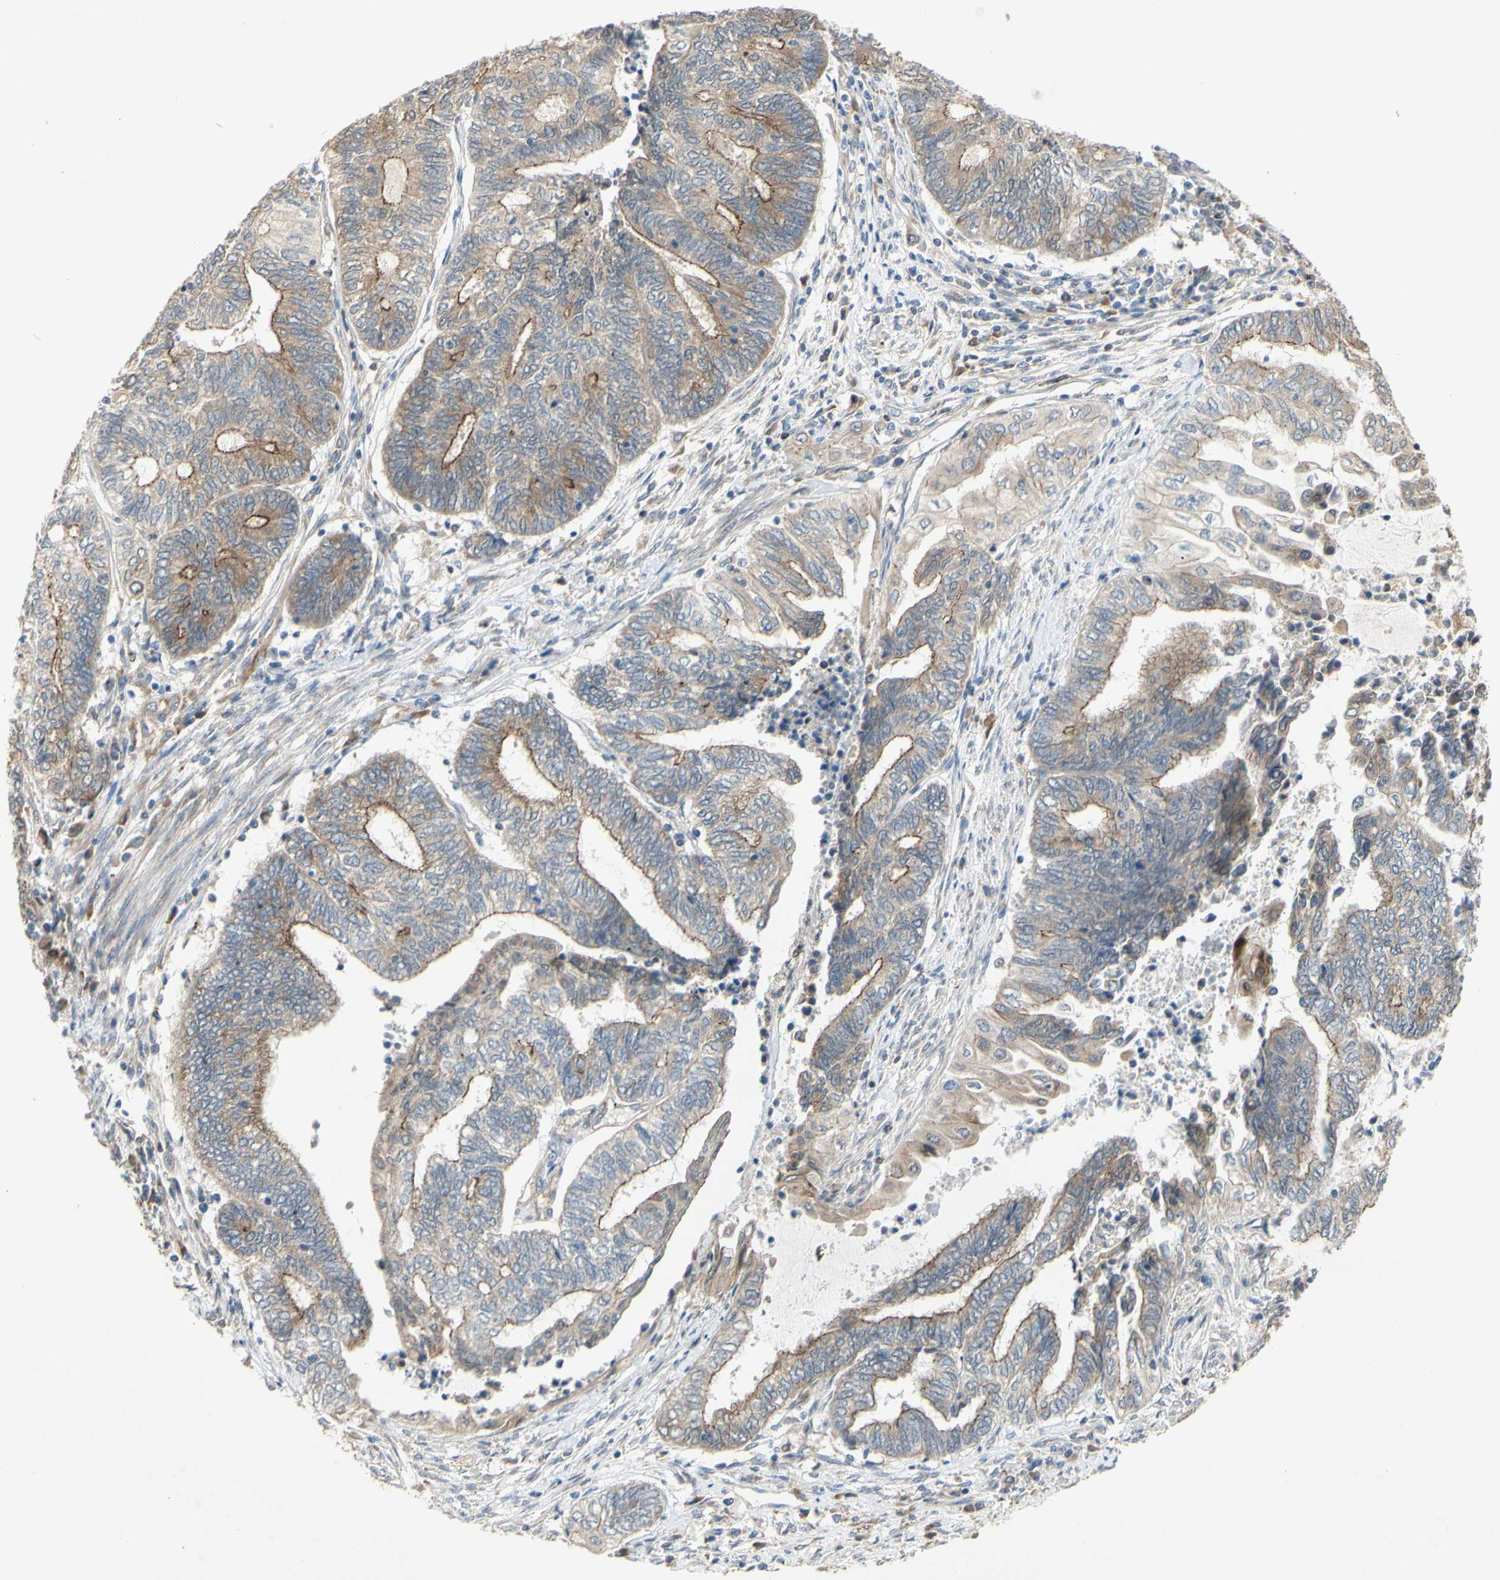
{"staining": {"intensity": "moderate", "quantity": ">75%", "location": "cytoplasmic/membranous"}, "tissue": "endometrial cancer", "cell_type": "Tumor cells", "image_type": "cancer", "snomed": [{"axis": "morphology", "description": "Adenocarcinoma, NOS"}, {"axis": "topography", "description": "Uterus"}, {"axis": "topography", "description": "Endometrium"}], "caption": "A brown stain labels moderate cytoplasmic/membranous staining of a protein in human endometrial adenocarcinoma tumor cells.", "gene": "PDGFB", "patient": {"sex": "female", "age": 70}}